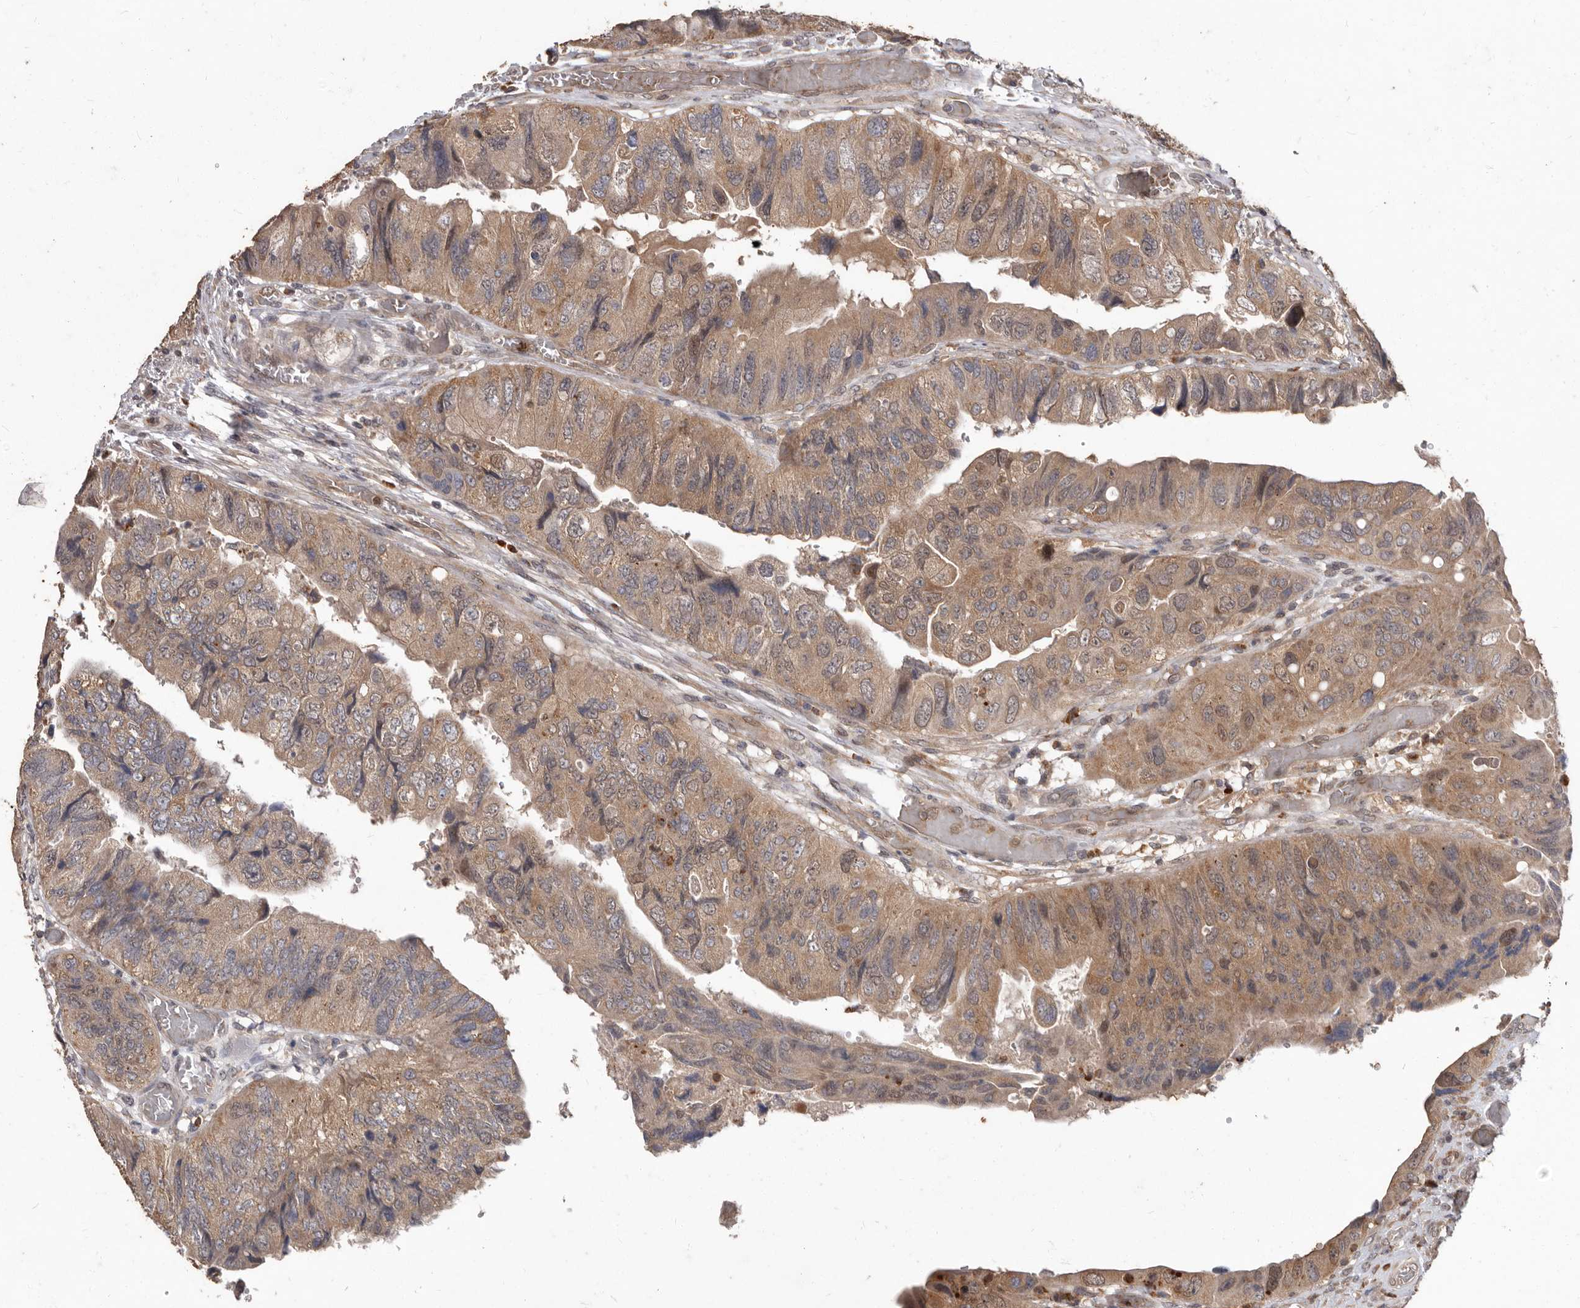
{"staining": {"intensity": "moderate", "quantity": ">75%", "location": "cytoplasmic/membranous"}, "tissue": "colorectal cancer", "cell_type": "Tumor cells", "image_type": "cancer", "snomed": [{"axis": "morphology", "description": "Adenocarcinoma, NOS"}, {"axis": "topography", "description": "Rectum"}], "caption": "Tumor cells display medium levels of moderate cytoplasmic/membranous positivity in about >75% of cells in adenocarcinoma (colorectal).", "gene": "ACLY", "patient": {"sex": "male", "age": 63}}